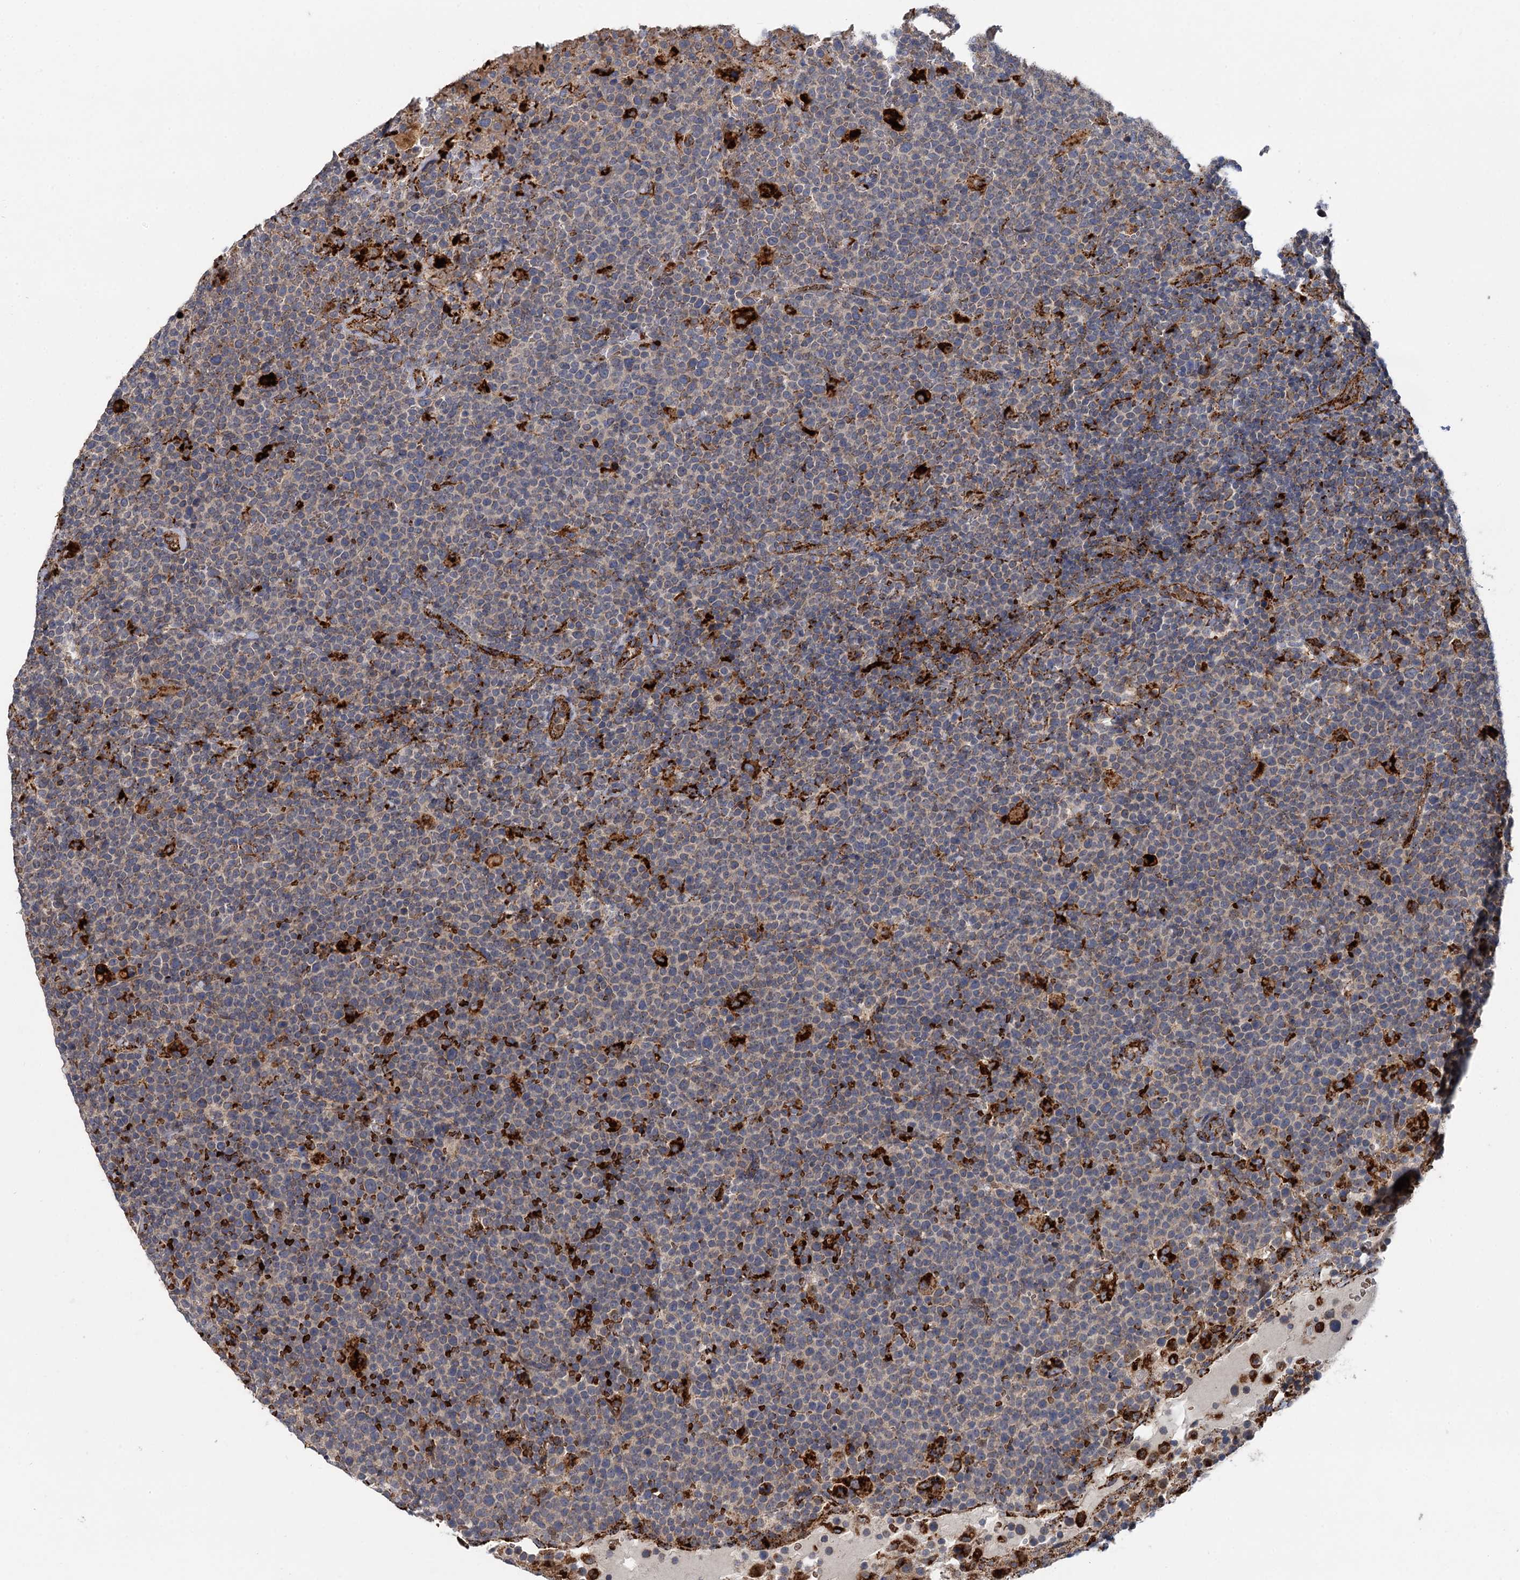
{"staining": {"intensity": "negative", "quantity": "none", "location": "none"}, "tissue": "lymphoma", "cell_type": "Tumor cells", "image_type": "cancer", "snomed": [{"axis": "morphology", "description": "Malignant lymphoma, non-Hodgkin's type, High grade"}, {"axis": "topography", "description": "Lymph node"}], "caption": "An image of malignant lymphoma, non-Hodgkin's type (high-grade) stained for a protein demonstrates no brown staining in tumor cells.", "gene": "GBA1", "patient": {"sex": "male", "age": 61}}